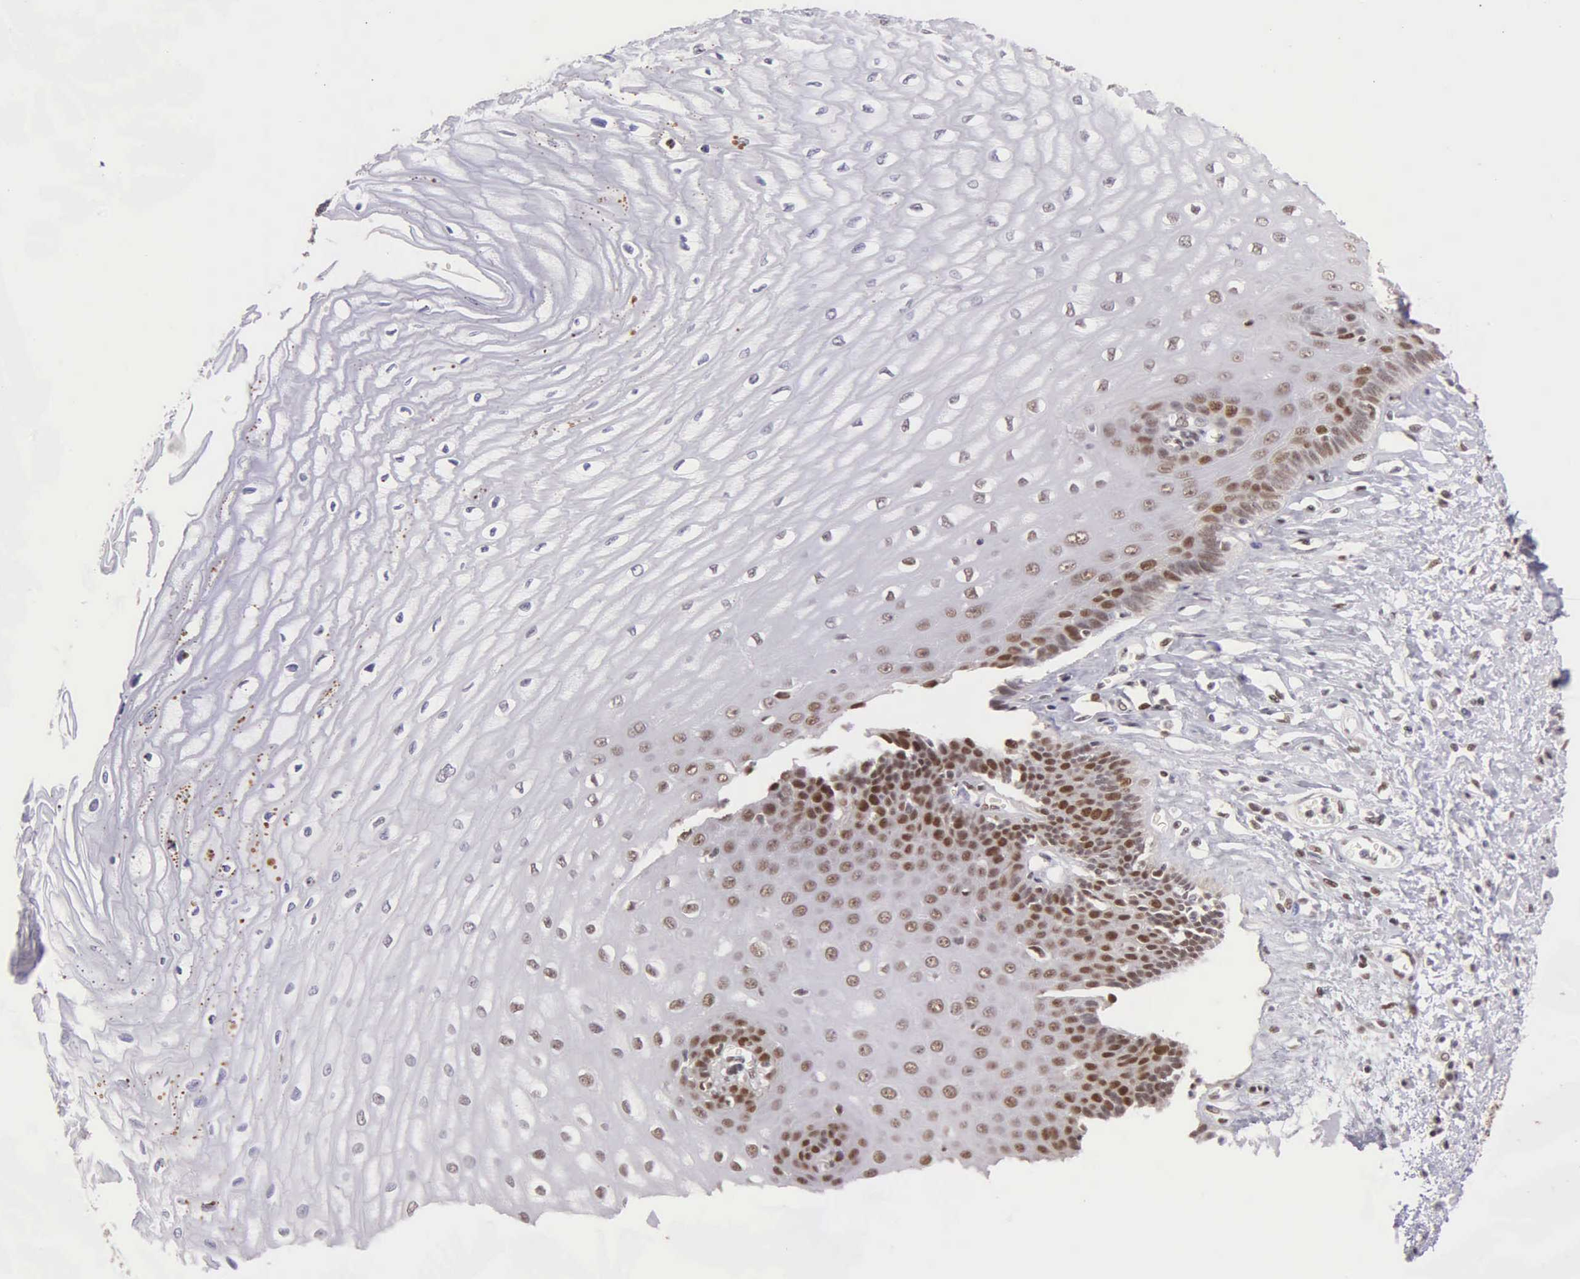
{"staining": {"intensity": "strong", "quantity": "25%-75%", "location": "nuclear"}, "tissue": "esophagus", "cell_type": "Squamous epithelial cells", "image_type": "normal", "snomed": [{"axis": "morphology", "description": "Normal tissue, NOS"}, {"axis": "topography", "description": "Esophagus"}], "caption": "Immunohistochemistry (IHC) image of normal esophagus: human esophagus stained using immunohistochemistry (IHC) shows high levels of strong protein expression localized specifically in the nuclear of squamous epithelial cells, appearing as a nuclear brown color.", "gene": "UBR7", "patient": {"sex": "male", "age": 65}}